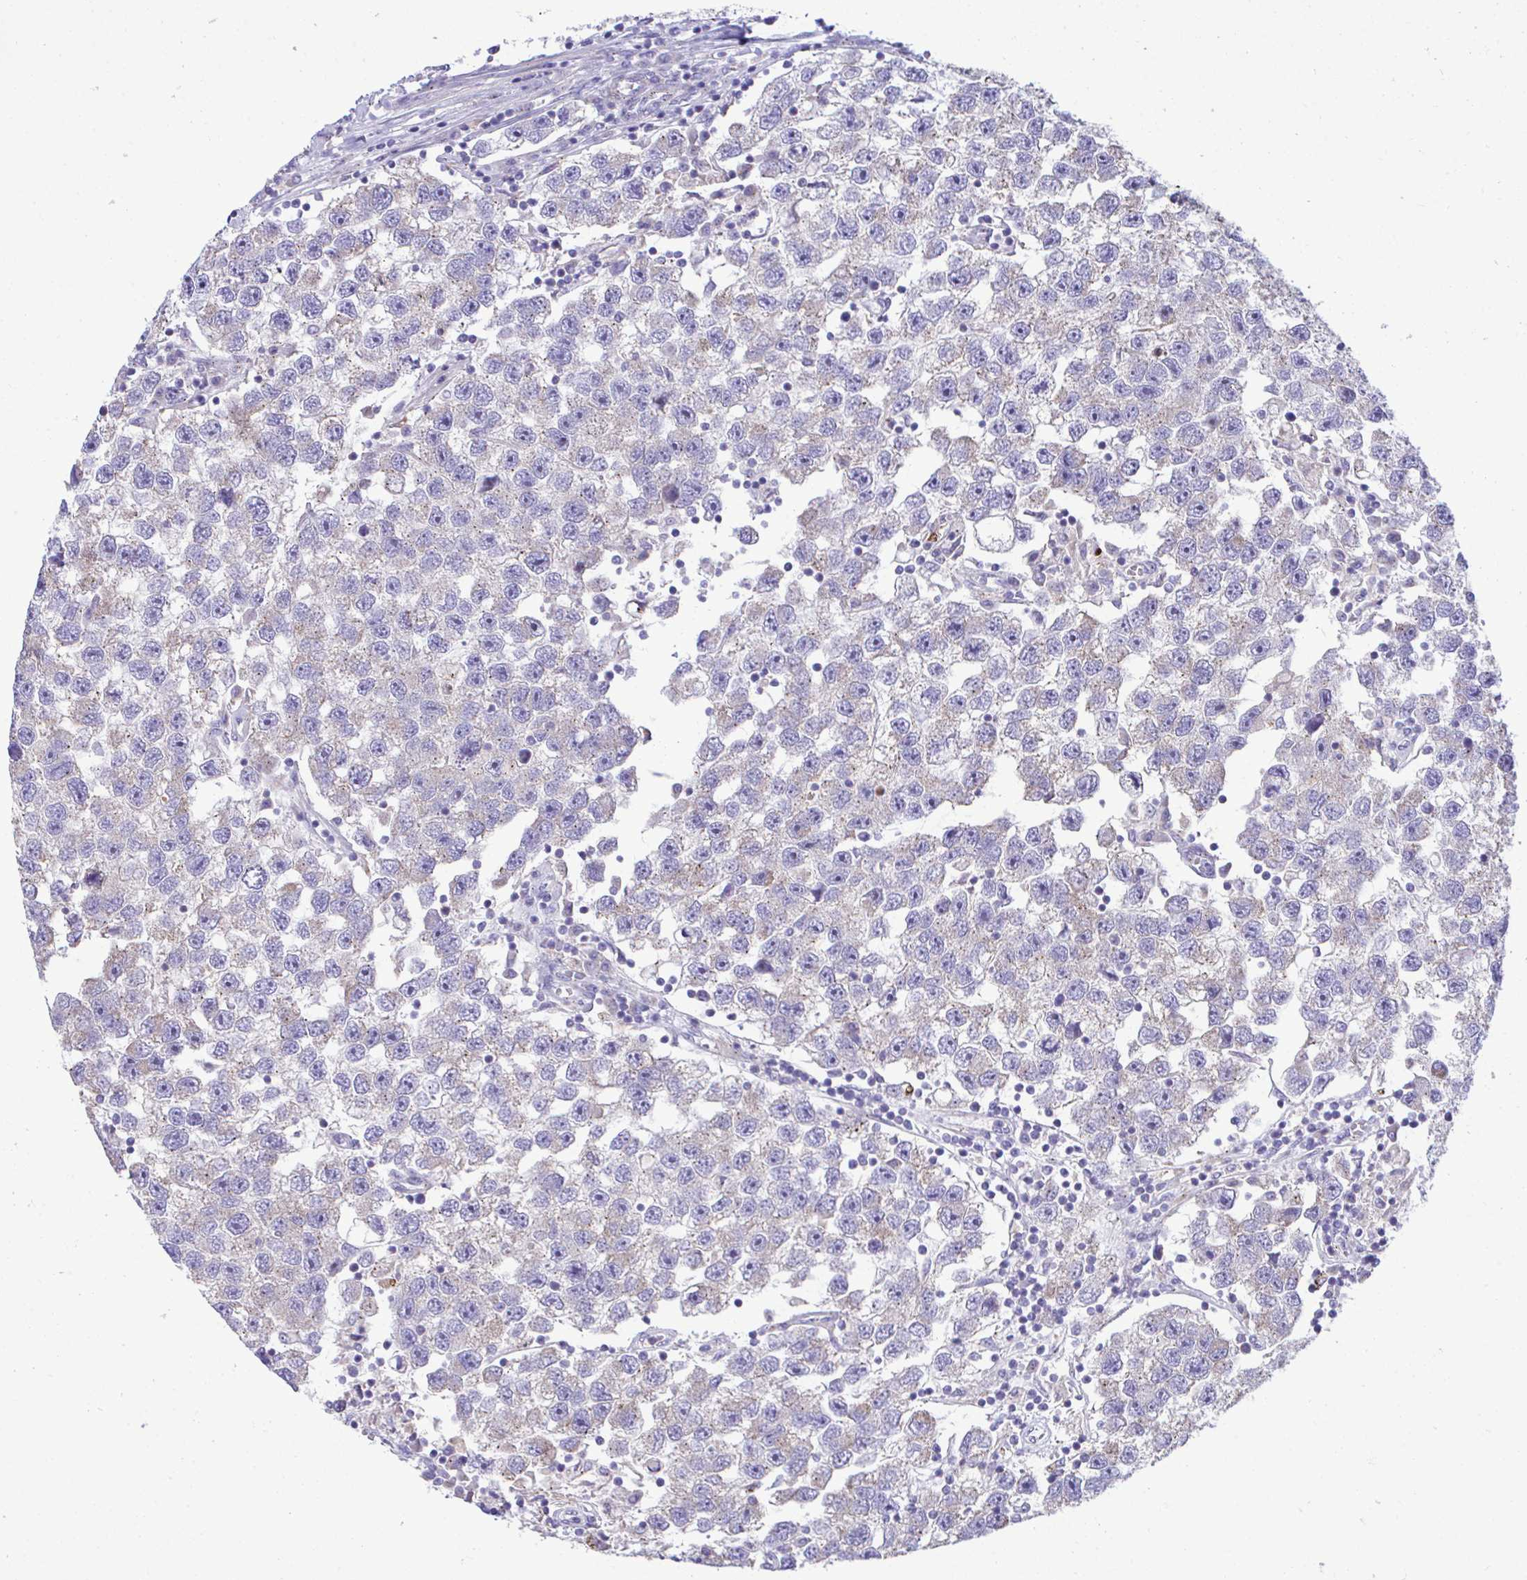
{"staining": {"intensity": "weak", "quantity": "<25%", "location": "cytoplasmic/membranous"}, "tissue": "testis cancer", "cell_type": "Tumor cells", "image_type": "cancer", "snomed": [{"axis": "morphology", "description": "Seminoma, NOS"}, {"axis": "topography", "description": "Testis"}], "caption": "IHC histopathology image of neoplastic tissue: testis cancer (seminoma) stained with DAB (3,3'-diaminobenzidine) demonstrates no significant protein staining in tumor cells.", "gene": "MRPS16", "patient": {"sex": "male", "age": 26}}